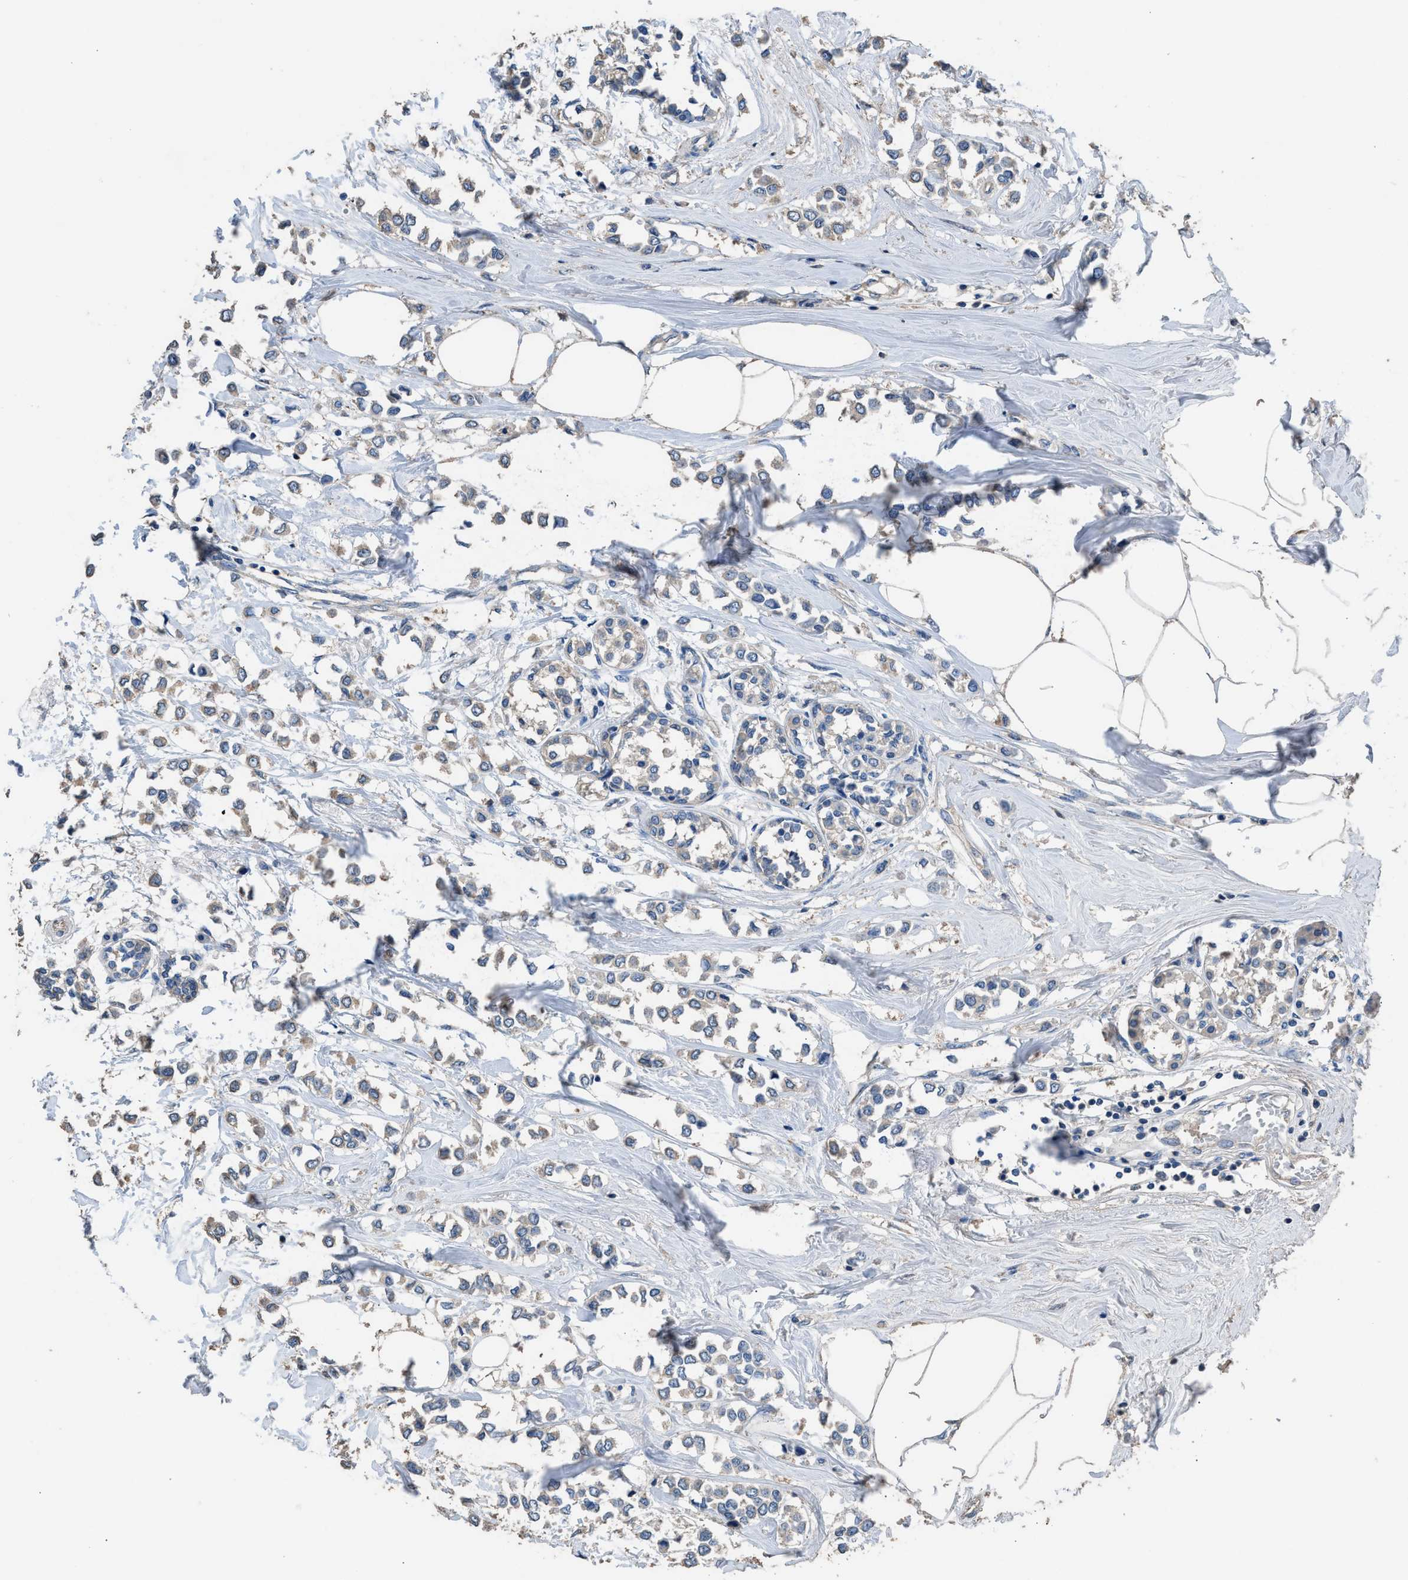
{"staining": {"intensity": "weak", "quantity": "25%-75%", "location": "cytoplasmic/membranous"}, "tissue": "breast cancer", "cell_type": "Tumor cells", "image_type": "cancer", "snomed": [{"axis": "morphology", "description": "Lobular carcinoma"}, {"axis": "topography", "description": "Breast"}], "caption": "DAB (3,3'-diaminobenzidine) immunohistochemical staining of breast cancer (lobular carcinoma) shows weak cytoplasmic/membranous protein positivity in approximately 25%-75% of tumor cells.", "gene": "ITSN1", "patient": {"sex": "female", "age": 51}}